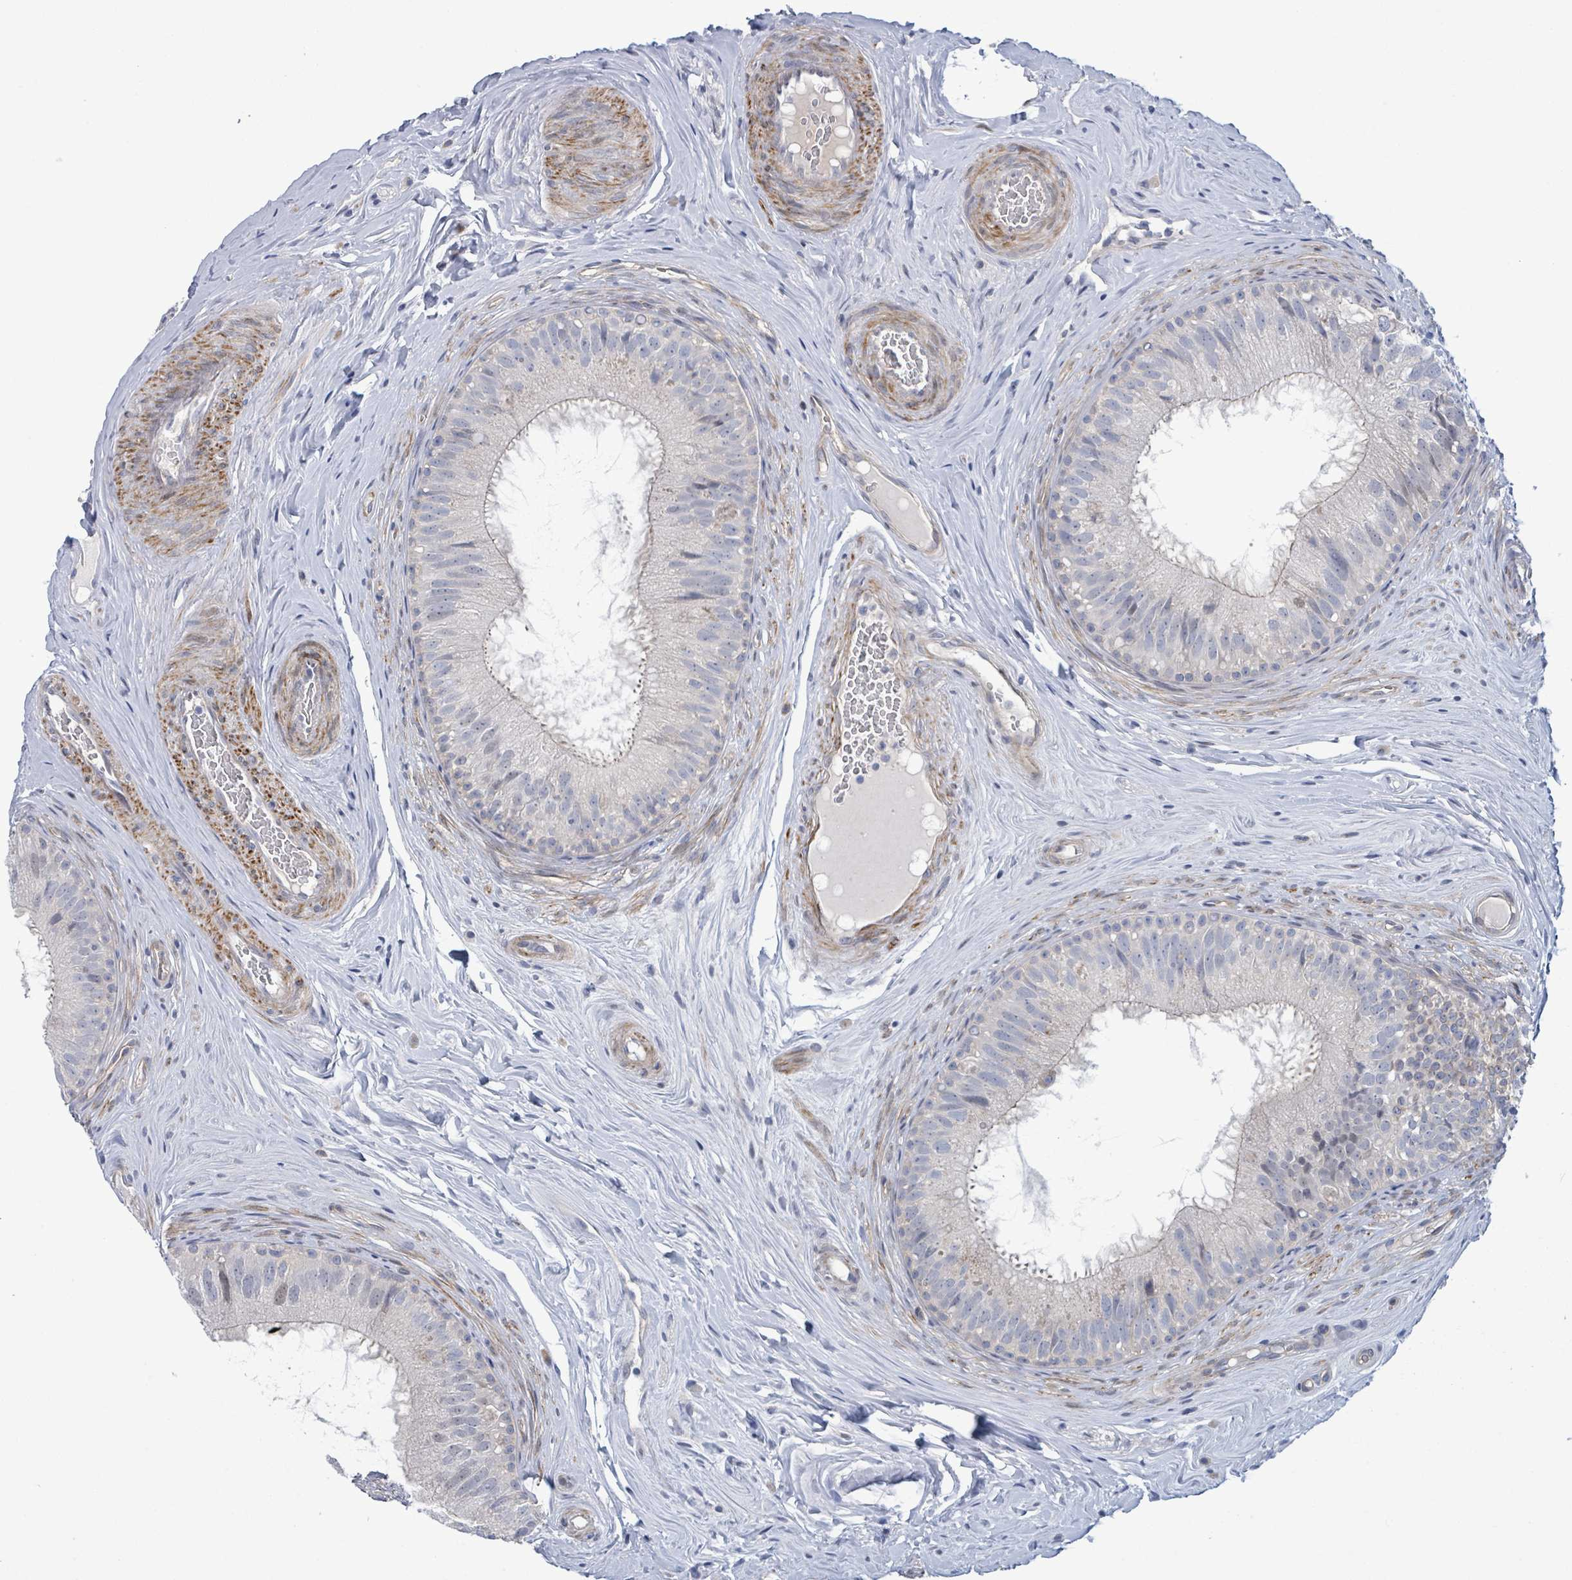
{"staining": {"intensity": "negative", "quantity": "none", "location": "none"}, "tissue": "epididymis", "cell_type": "Glandular cells", "image_type": "normal", "snomed": [{"axis": "morphology", "description": "Normal tissue, NOS"}, {"axis": "topography", "description": "Epididymis"}], "caption": "IHC image of unremarkable epididymis stained for a protein (brown), which reveals no positivity in glandular cells. The staining is performed using DAB (3,3'-diaminobenzidine) brown chromogen with nuclei counter-stained in using hematoxylin.", "gene": "C9orf152", "patient": {"sex": "male", "age": 34}}